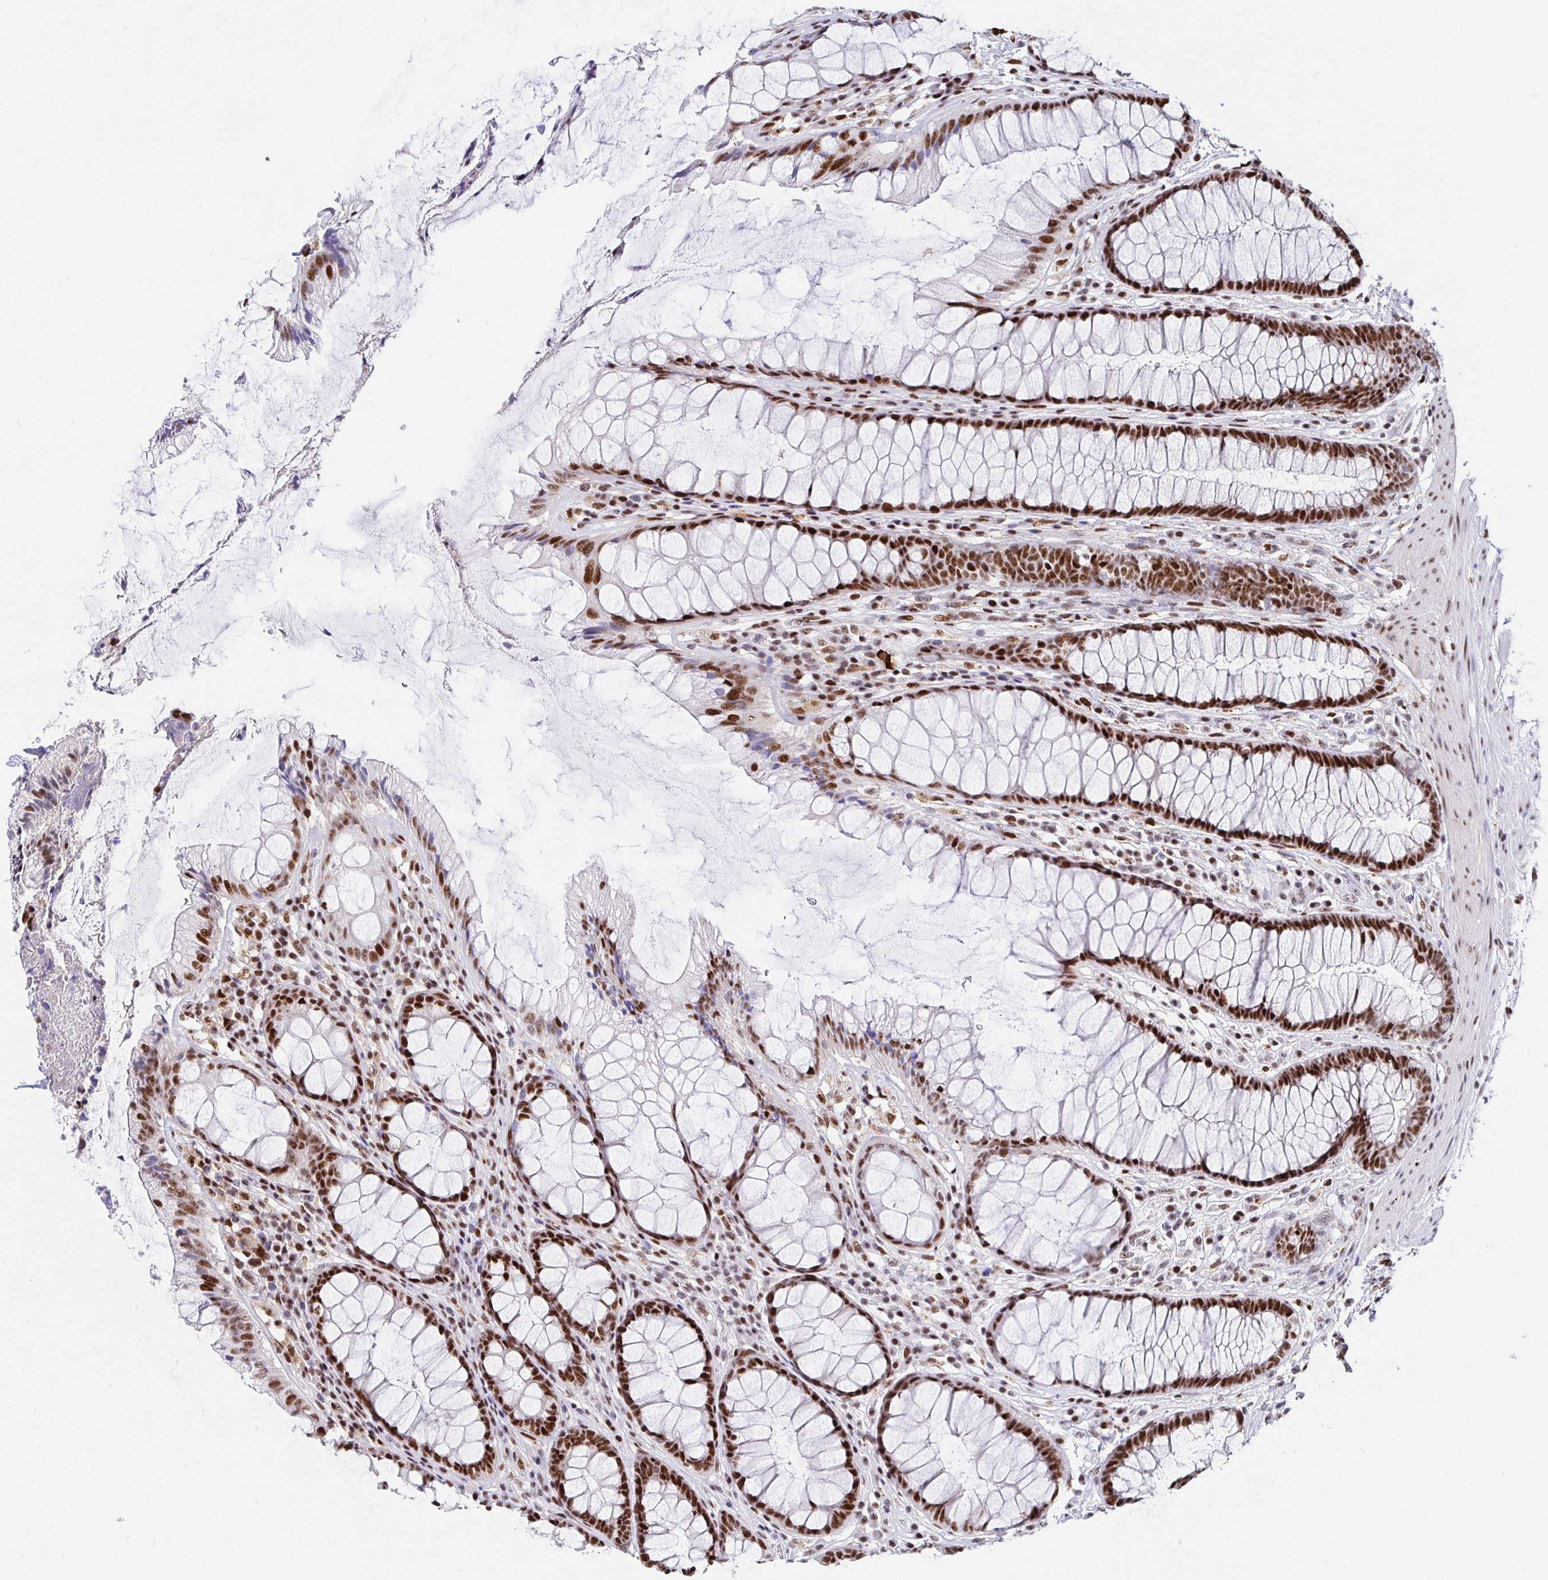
{"staining": {"intensity": "strong", "quantity": ">75%", "location": "nuclear"}, "tissue": "rectum", "cell_type": "Glandular cells", "image_type": "normal", "snomed": [{"axis": "morphology", "description": "Normal tissue, NOS"}, {"axis": "topography", "description": "Rectum"}], "caption": "Protein analysis of unremarkable rectum displays strong nuclear positivity in about >75% of glandular cells.", "gene": "SETD5", "patient": {"sex": "male", "age": 72}}